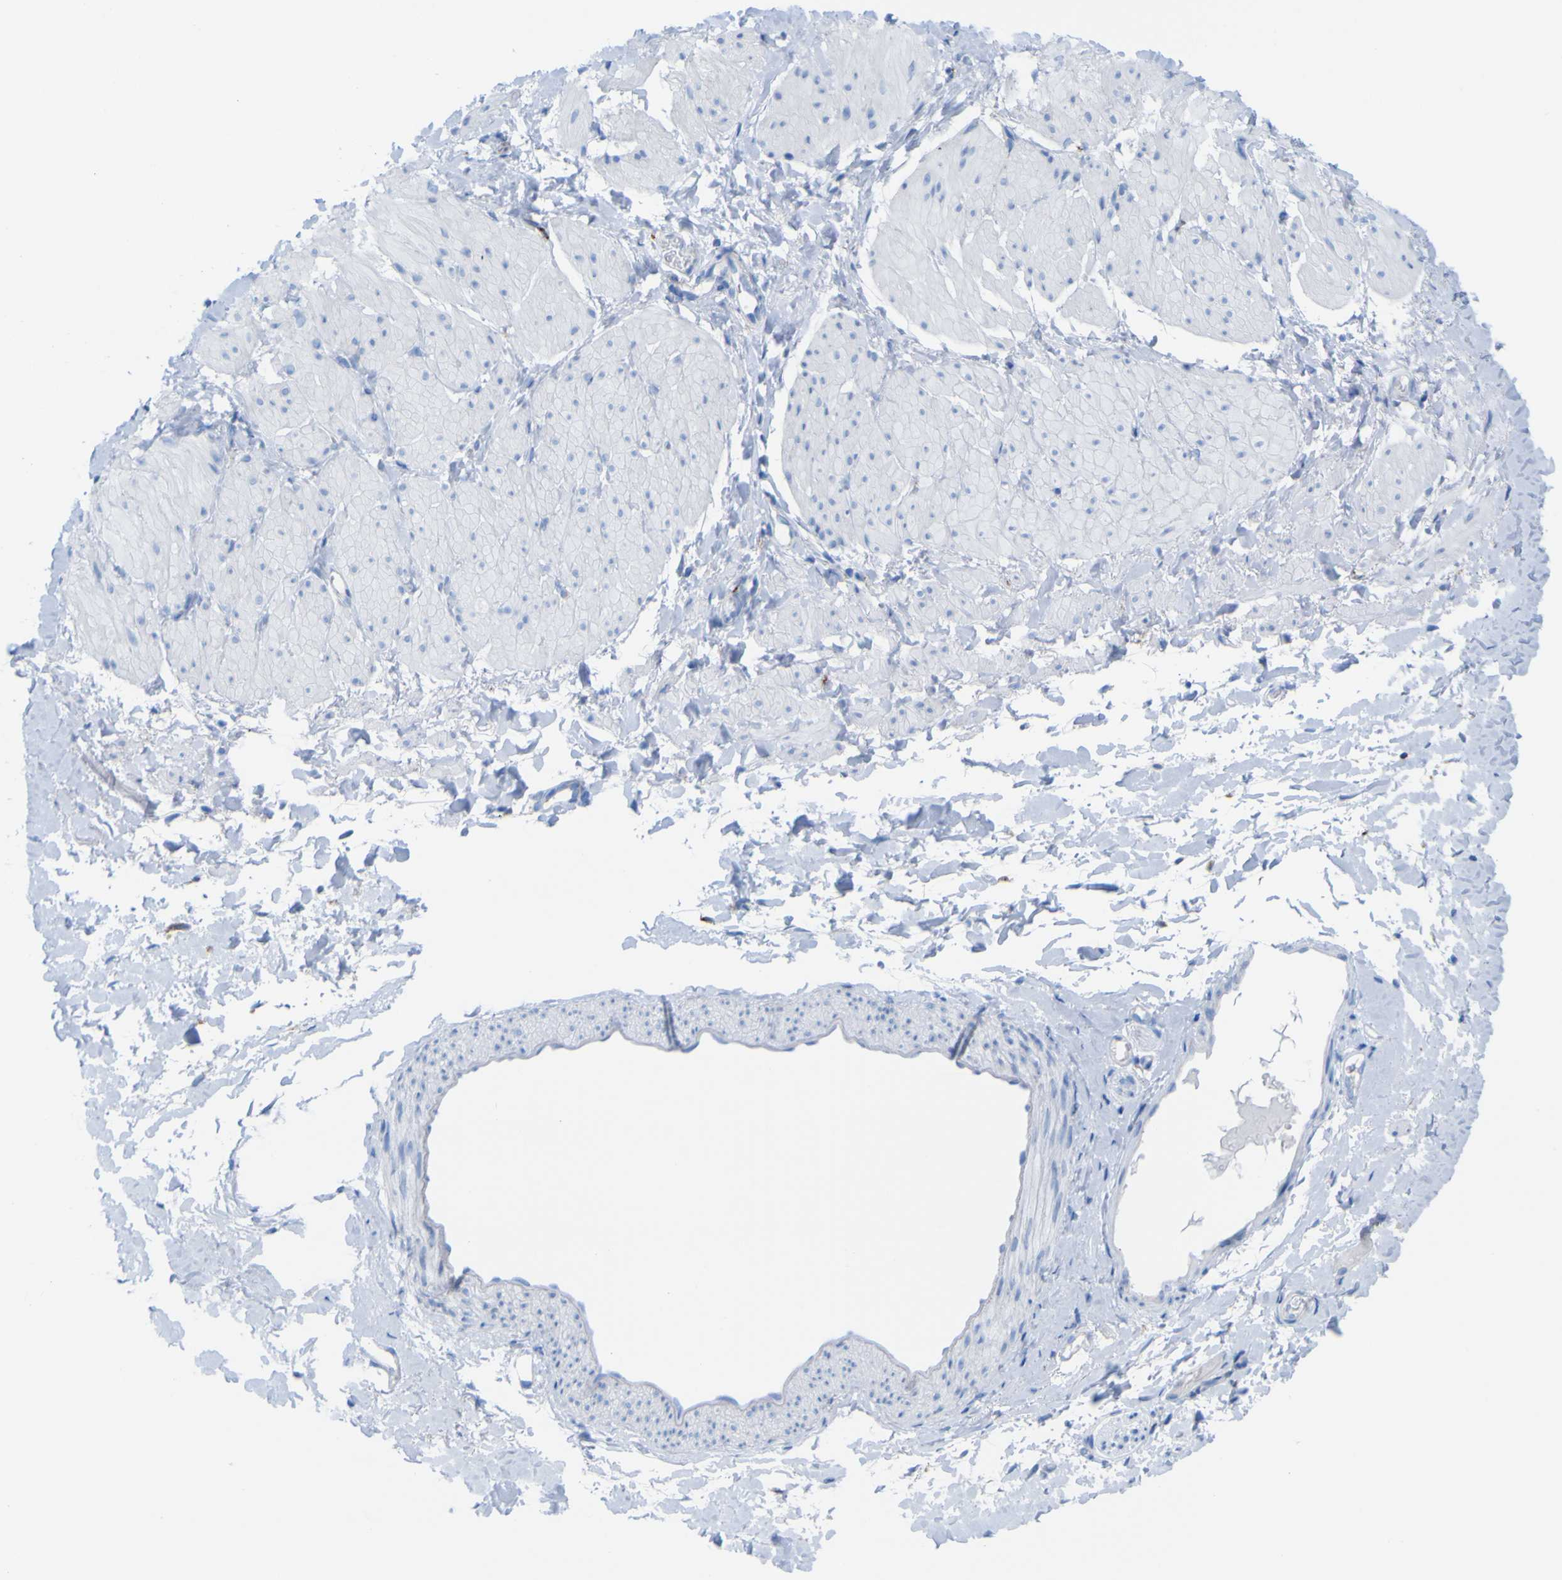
{"staining": {"intensity": "negative", "quantity": "none", "location": "none"}, "tissue": "smooth muscle", "cell_type": "Smooth muscle cells", "image_type": "normal", "snomed": [{"axis": "morphology", "description": "Normal tissue, NOS"}, {"axis": "topography", "description": "Smooth muscle"}], "caption": "The IHC photomicrograph has no significant staining in smooth muscle cells of smooth muscle.", "gene": "PLD3", "patient": {"sex": "male", "age": 16}}